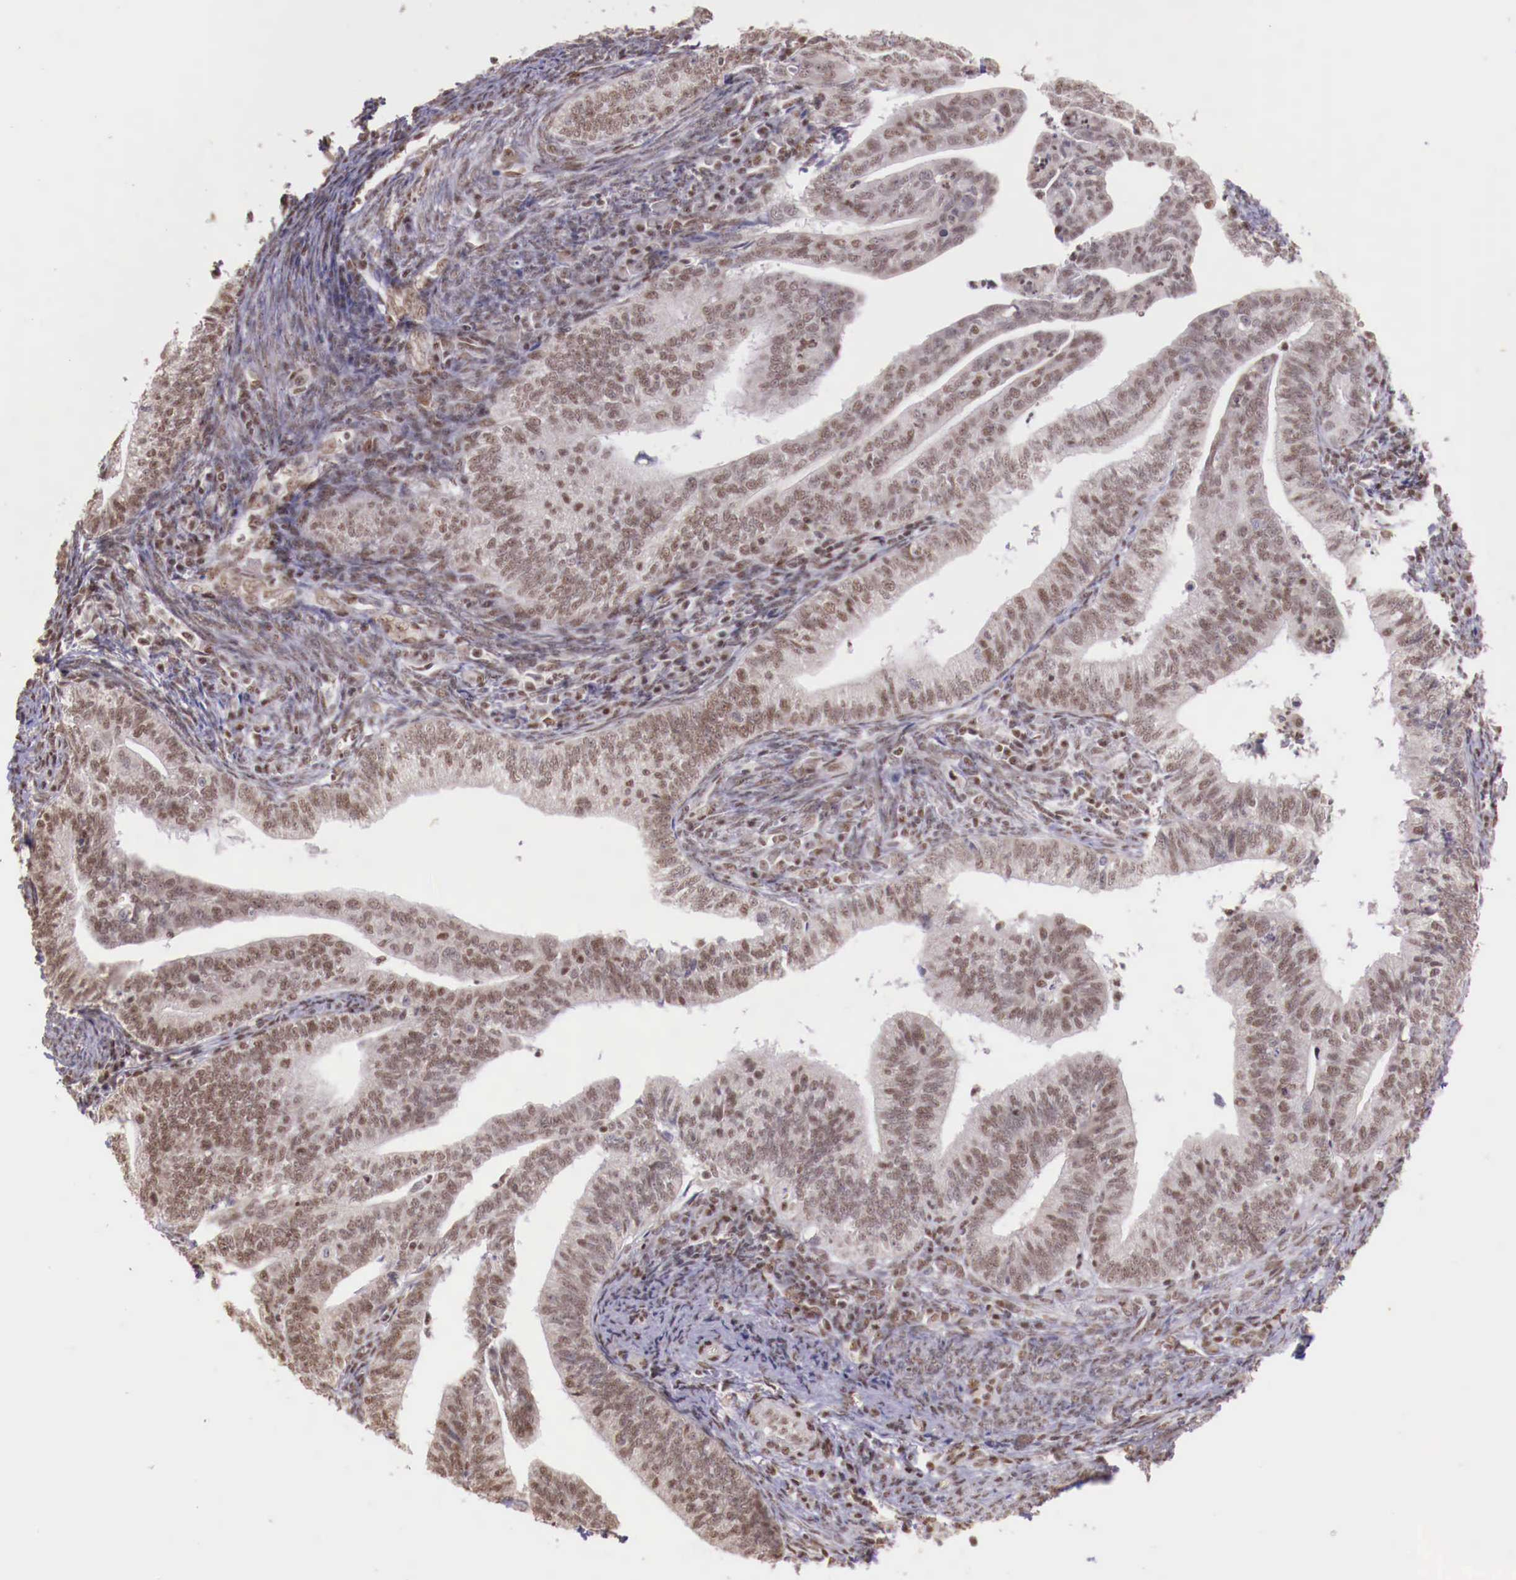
{"staining": {"intensity": "weak", "quantity": "25%-75%", "location": "nuclear"}, "tissue": "endometrial cancer", "cell_type": "Tumor cells", "image_type": "cancer", "snomed": [{"axis": "morphology", "description": "Adenocarcinoma, NOS"}, {"axis": "topography", "description": "Endometrium"}], "caption": "Endometrial adenocarcinoma tissue demonstrates weak nuclear positivity in about 25%-75% of tumor cells, visualized by immunohistochemistry.", "gene": "SP1", "patient": {"sex": "female", "age": 66}}